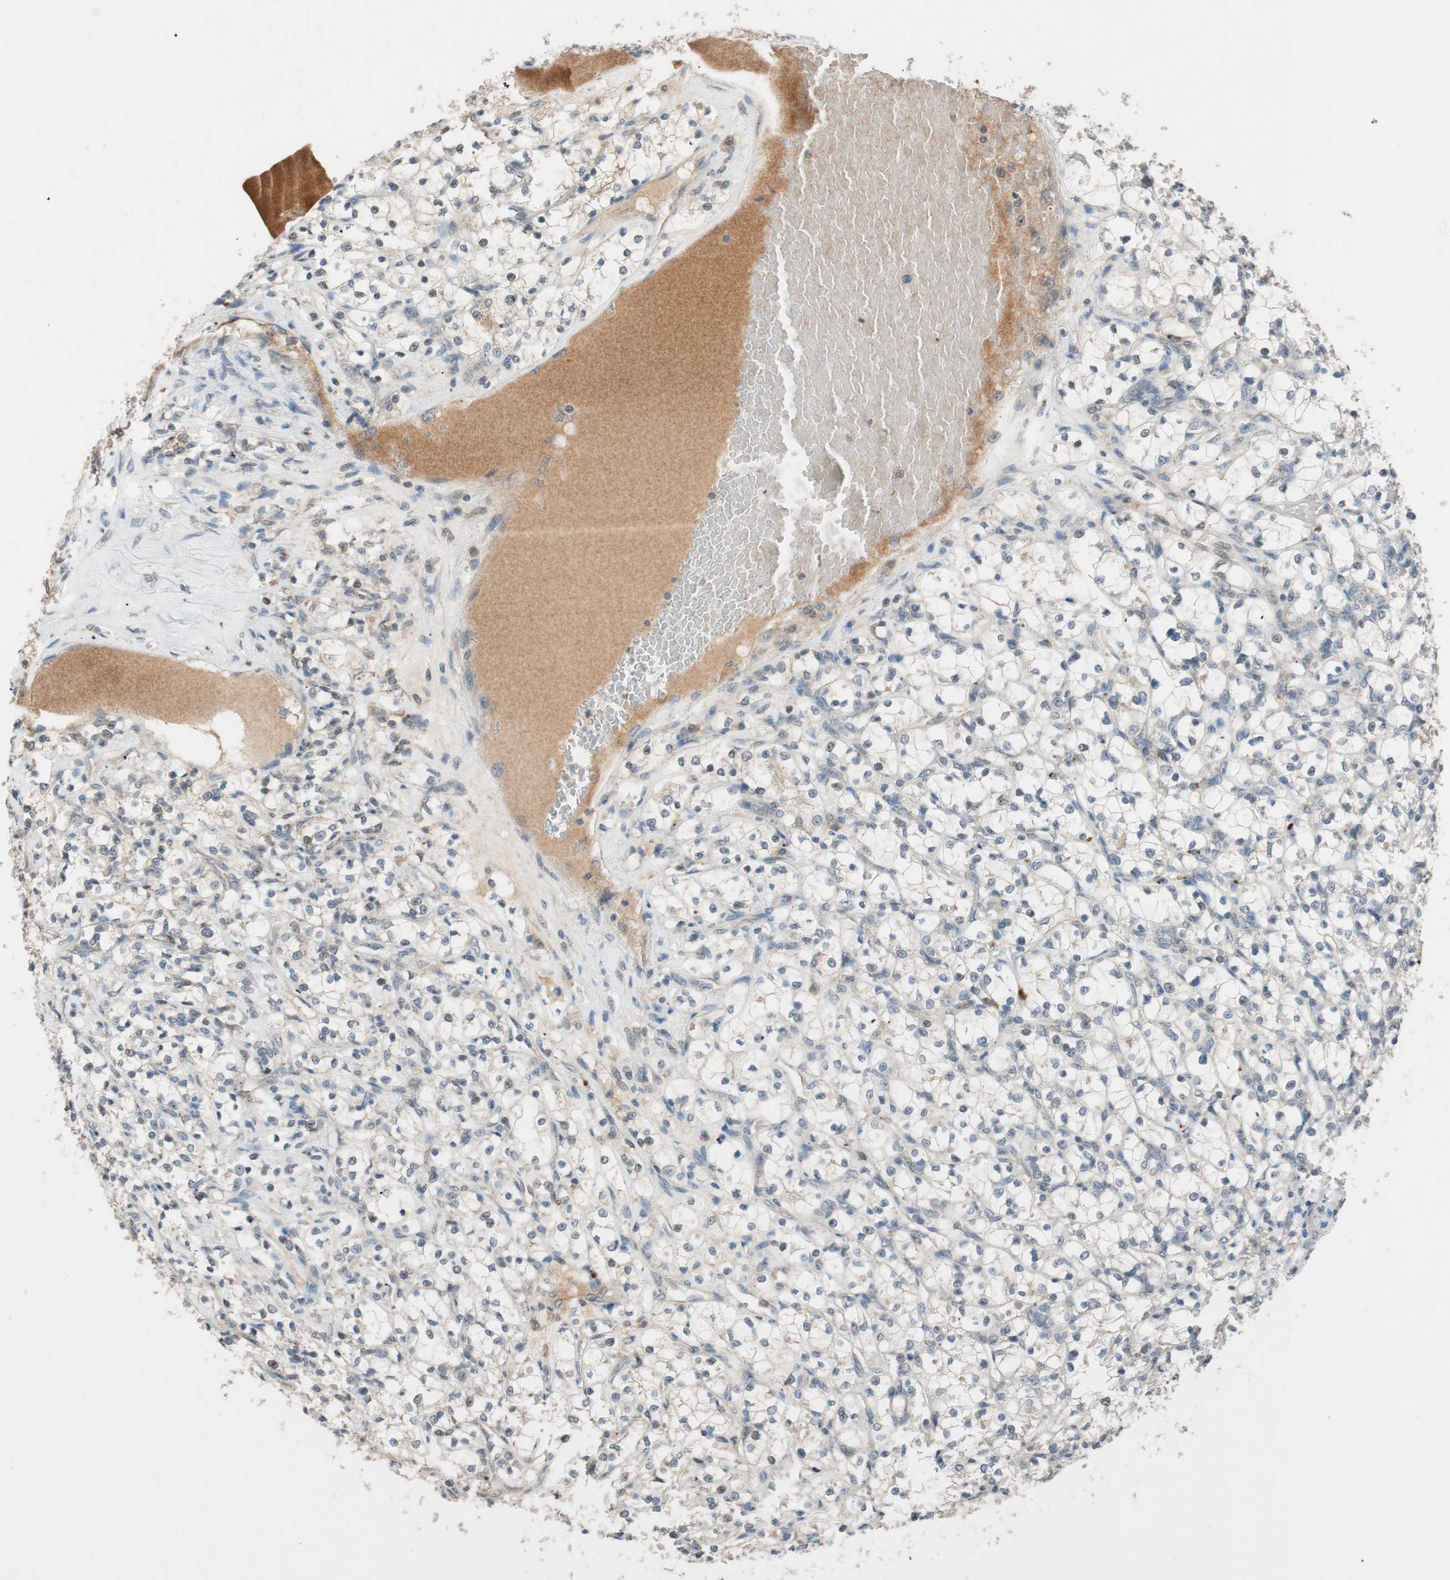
{"staining": {"intensity": "weak", "quantity": ">75%", "location": "cytoplasmic/membranous"}, "tissue": "renal cancer", "cell_type": "Tumor cells", "image_type": "cancer", "snomed": [{"axis": "morphology", "description": "Adenocarcinoma, NOS"}, {"axis": "topography", "description": "Kidney"}], "caption": "Renal cancer (adenocarcinoma) was stained to show a protein in brown. There is low levels of weak cytoplasmic/membranous expression in approximately >75% of tumor cells.", "gene": "GLB1", "patient": {"sex": "female", "age": 69}}